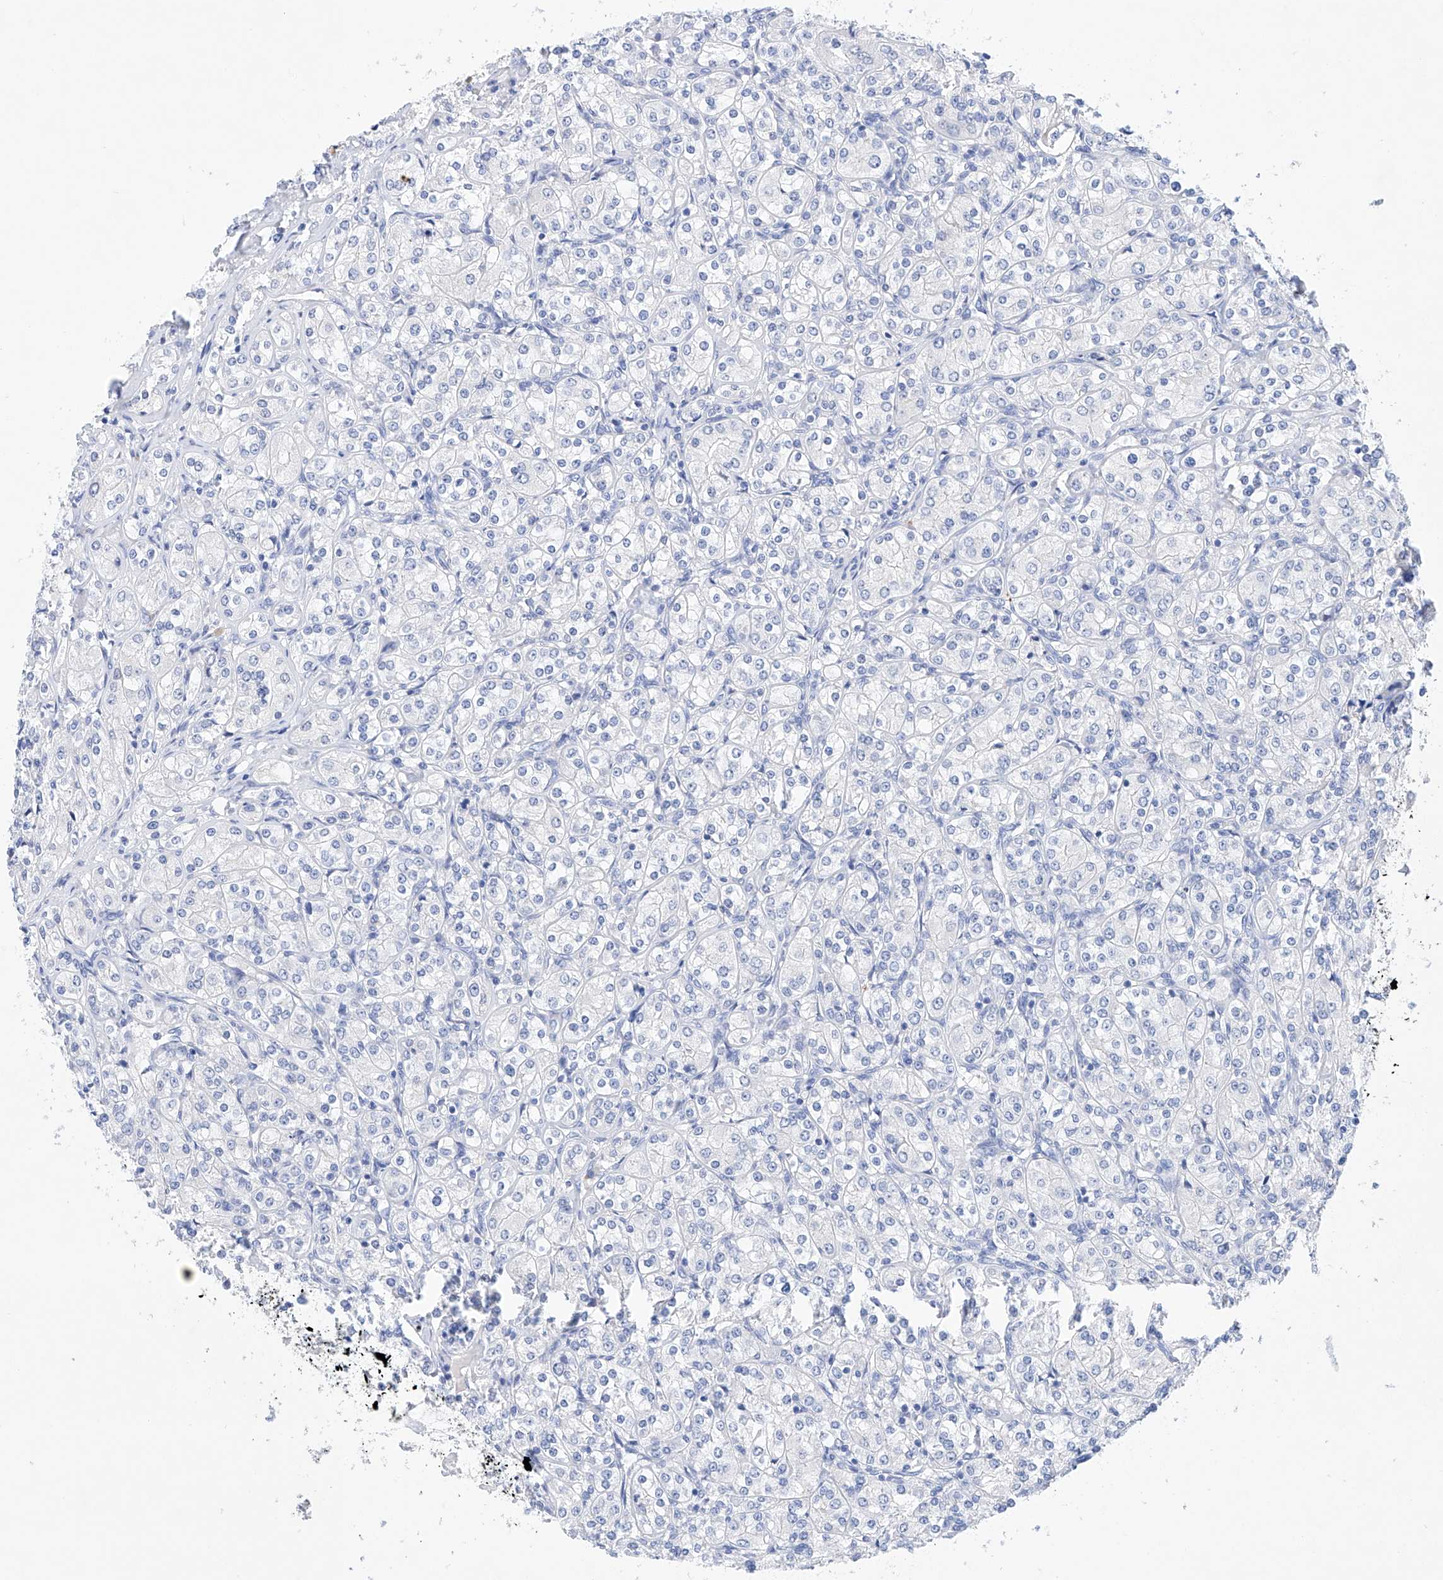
{"staining": {"intensity": "negative", "quantity": "none", "location": "none"}, "tissue": "renal cancer", "cell_type": "Tumor cells", "image_type": "cancer", "snomed": [{"axis": "morphology", "description": "Adenocarcinoma, NOS"}, {"axis": "topography", "description": "Kidney"}], "caption": "High magnification brightfield microscopy of renal cancer (adenocarcinoma) stained with DAB (brown) and counterstained with hematoxylin (blue): tumor cells show no significant expression.", "gene": "LURAP1", "patient": {"sex": "male", "age": 77}}